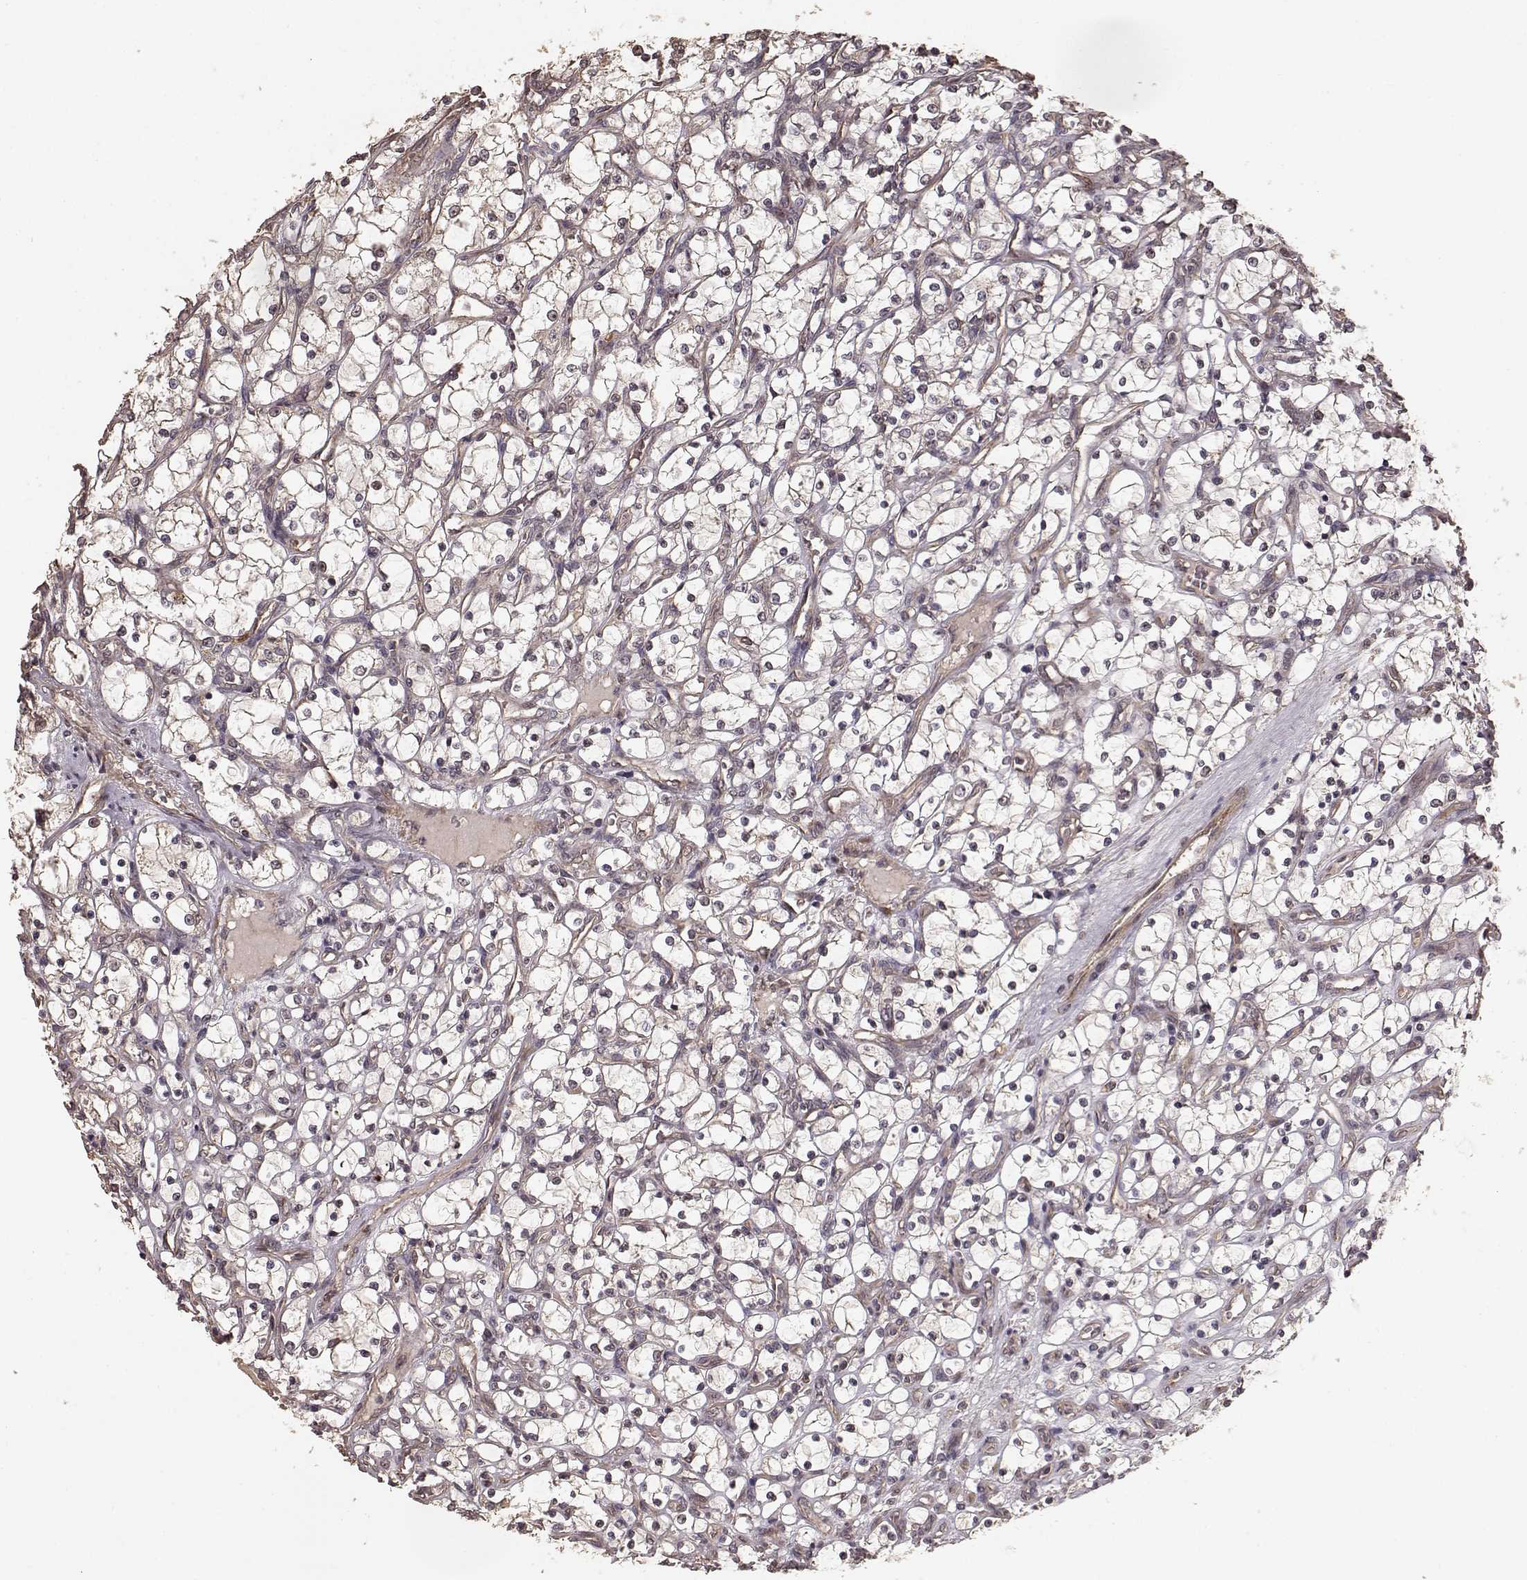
{"staining": {"intensity": "weak", "quantity": ">75%", "location": "cytoplasmic/membranous"}, "tissue": "renal cancer", "cell_type": "Tumor cells", "image_type": "cancer", "snomed": [{"axis": "morphology", "description": "Adenocarcinoma, NOS"}, {"axis": "topography", "description": "Kidney"}], "caption": "IHC (DAB (3,3'-diaminobenzidine)) staining of human renal adenocarcinoma reveals weak cytoplasmic/membranous protein positivity in about >75% of tumor cells.", "gene": "USP15", "patient": {"sex": "female", "age": 69}}